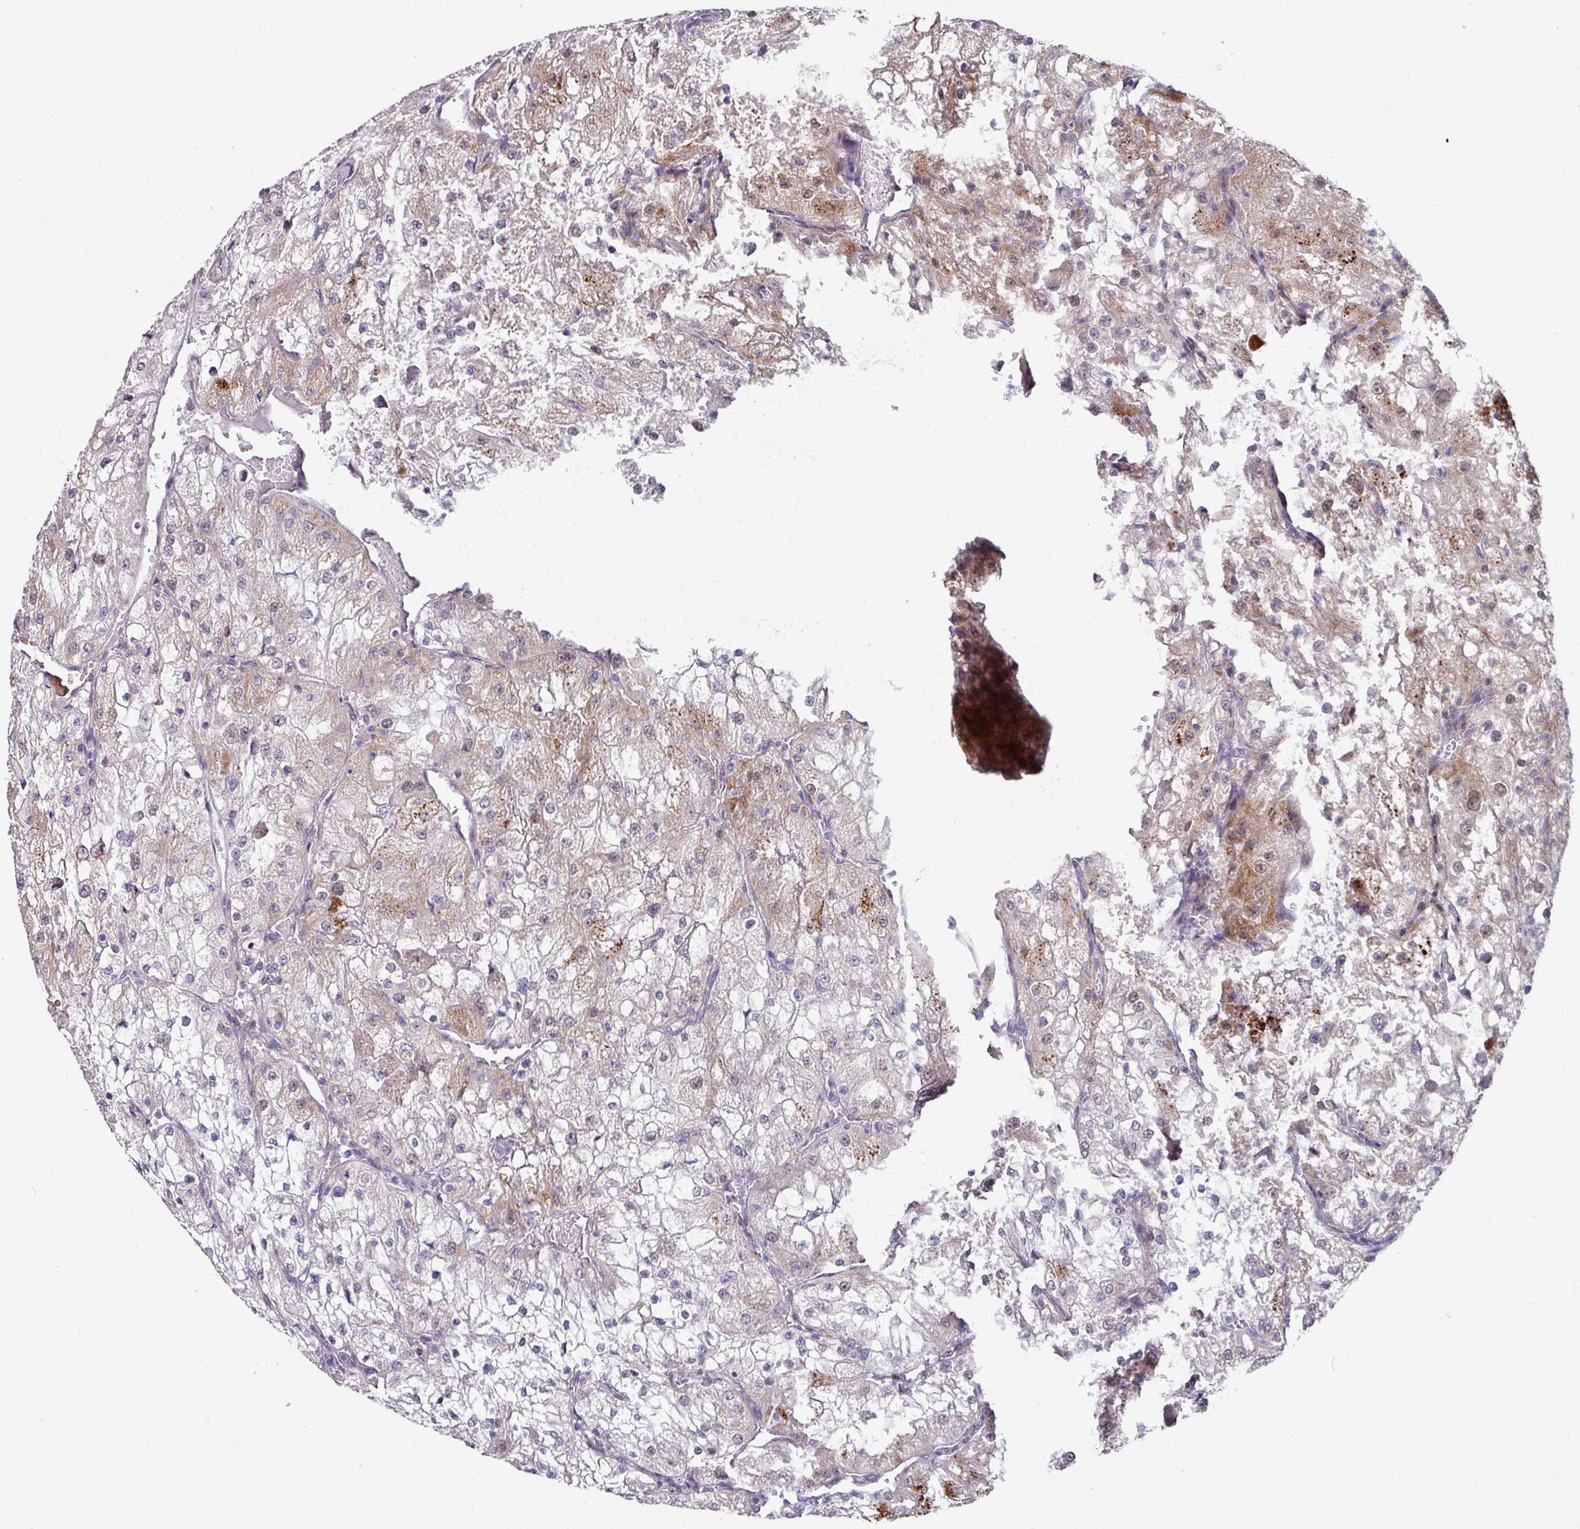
{"staining": {"intensity": "moderate", "quantity": "<25%", "location": "cytoplasmic/membranous"}, "tissue": "renal cancer", "cell_type": "Tumor cells", "image_type": "cancer", "snomed": [{"axis": "morphology", "description": "Adenocarcinoma, NOS"}, {"axis": "topography", "description": "Kidney"}], "caption": "A brown stain labels moderate cytoplasmic/membranous expression of a protein in human renal cancer tumor cells.", "gene": "CBX7", "patient": {"sex": "female", "age": 74}}